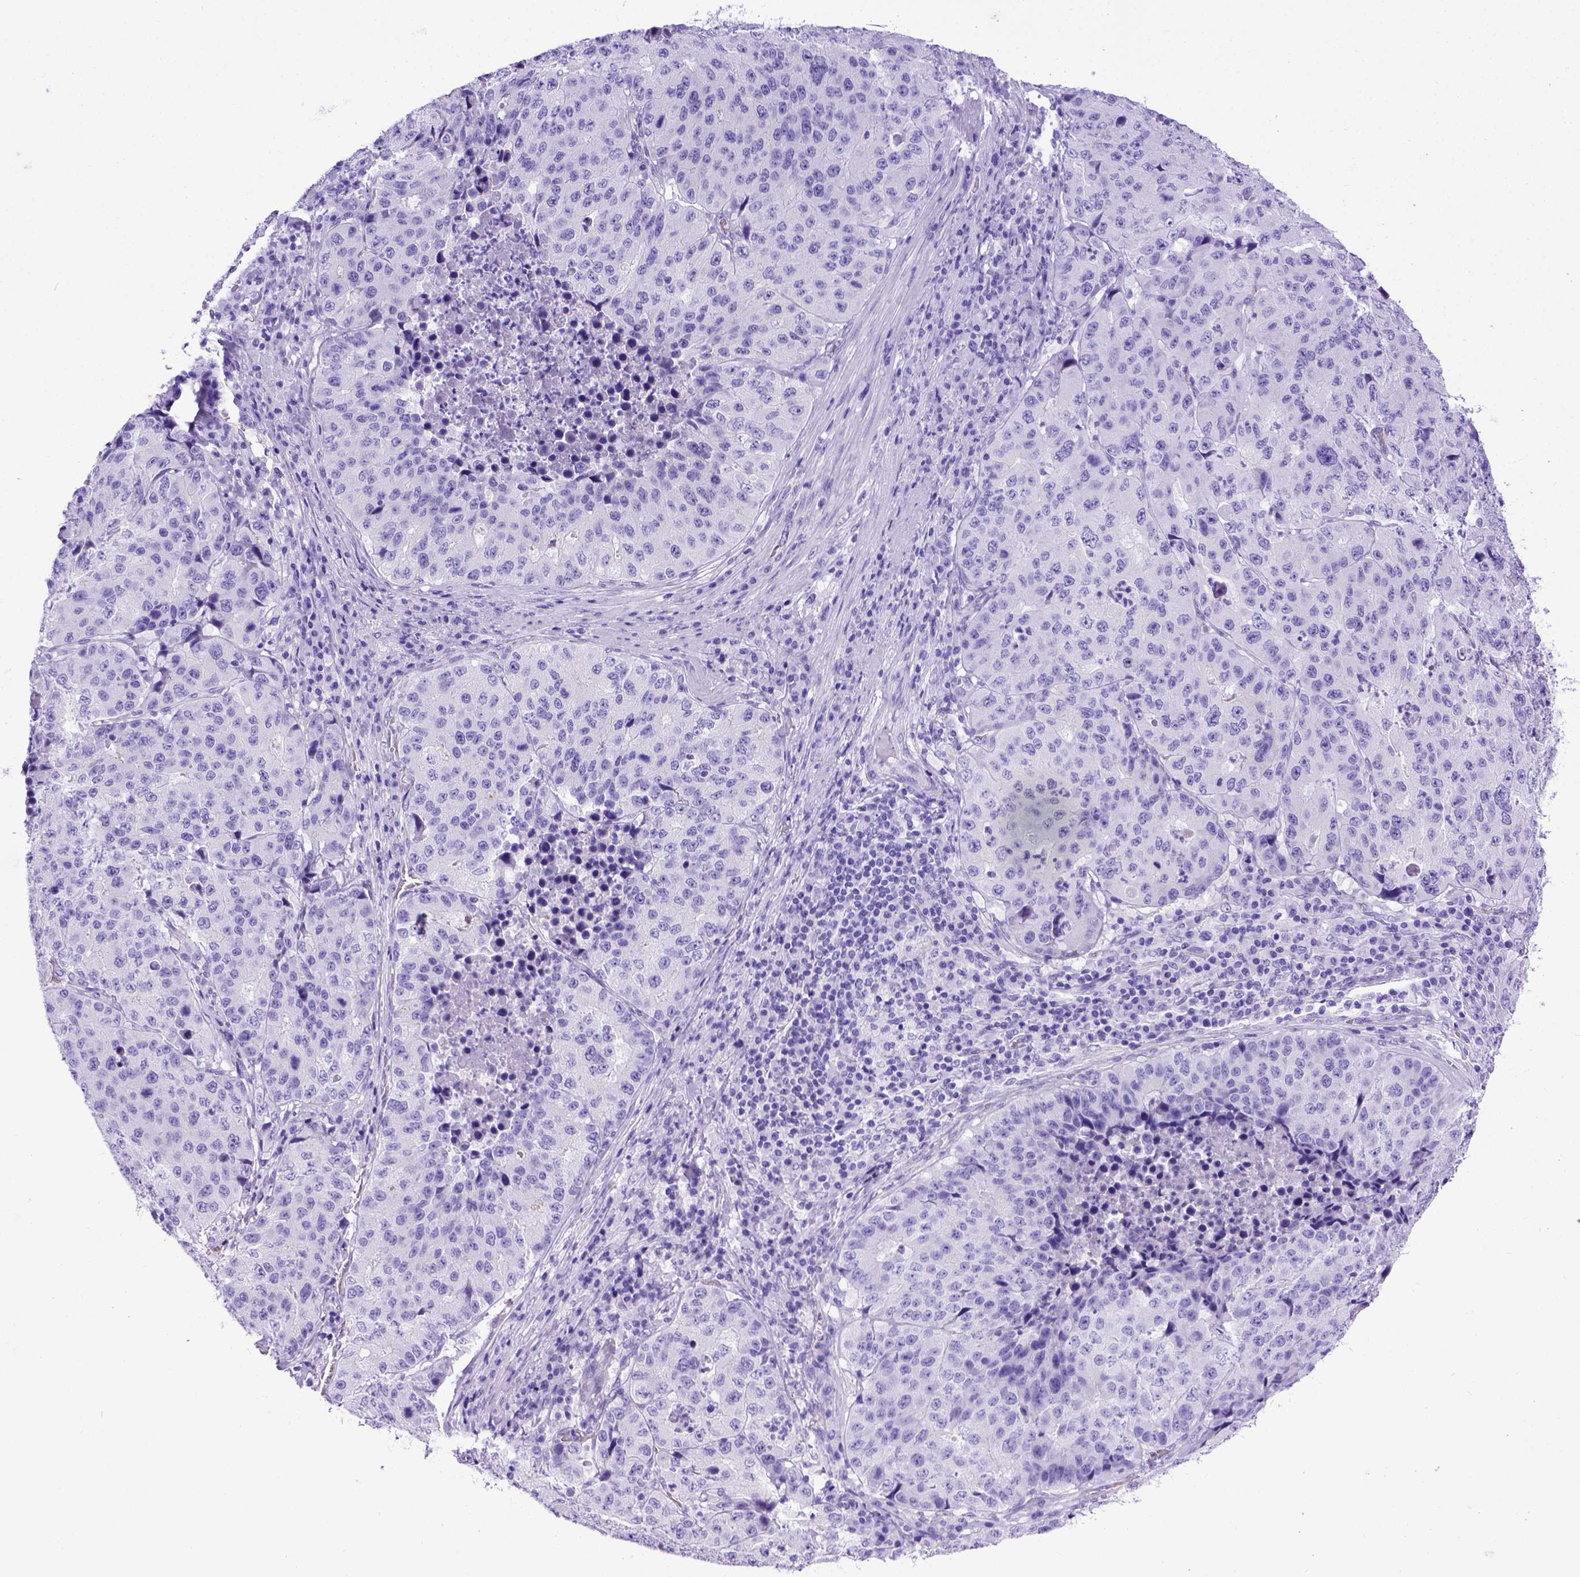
{"staining": {"intensity": "negative", "quantity": "none", "location": "none"}, "tissue": "stomach cancer", "cell_type": "Tumor cells", "image_type": "cancer", "snomed": [{"axis": "morphology", "description": "Adenocarcinoma, NOS"}, {"axis": "topography", "description": "Stomach"}], "caption": "Human adenocarcinoma (stomach) stained for a protein using IHC reveals no positivity in tumor cells.", "gene": "MEOX2", "patient": {"sex": "male", "age": 71}}